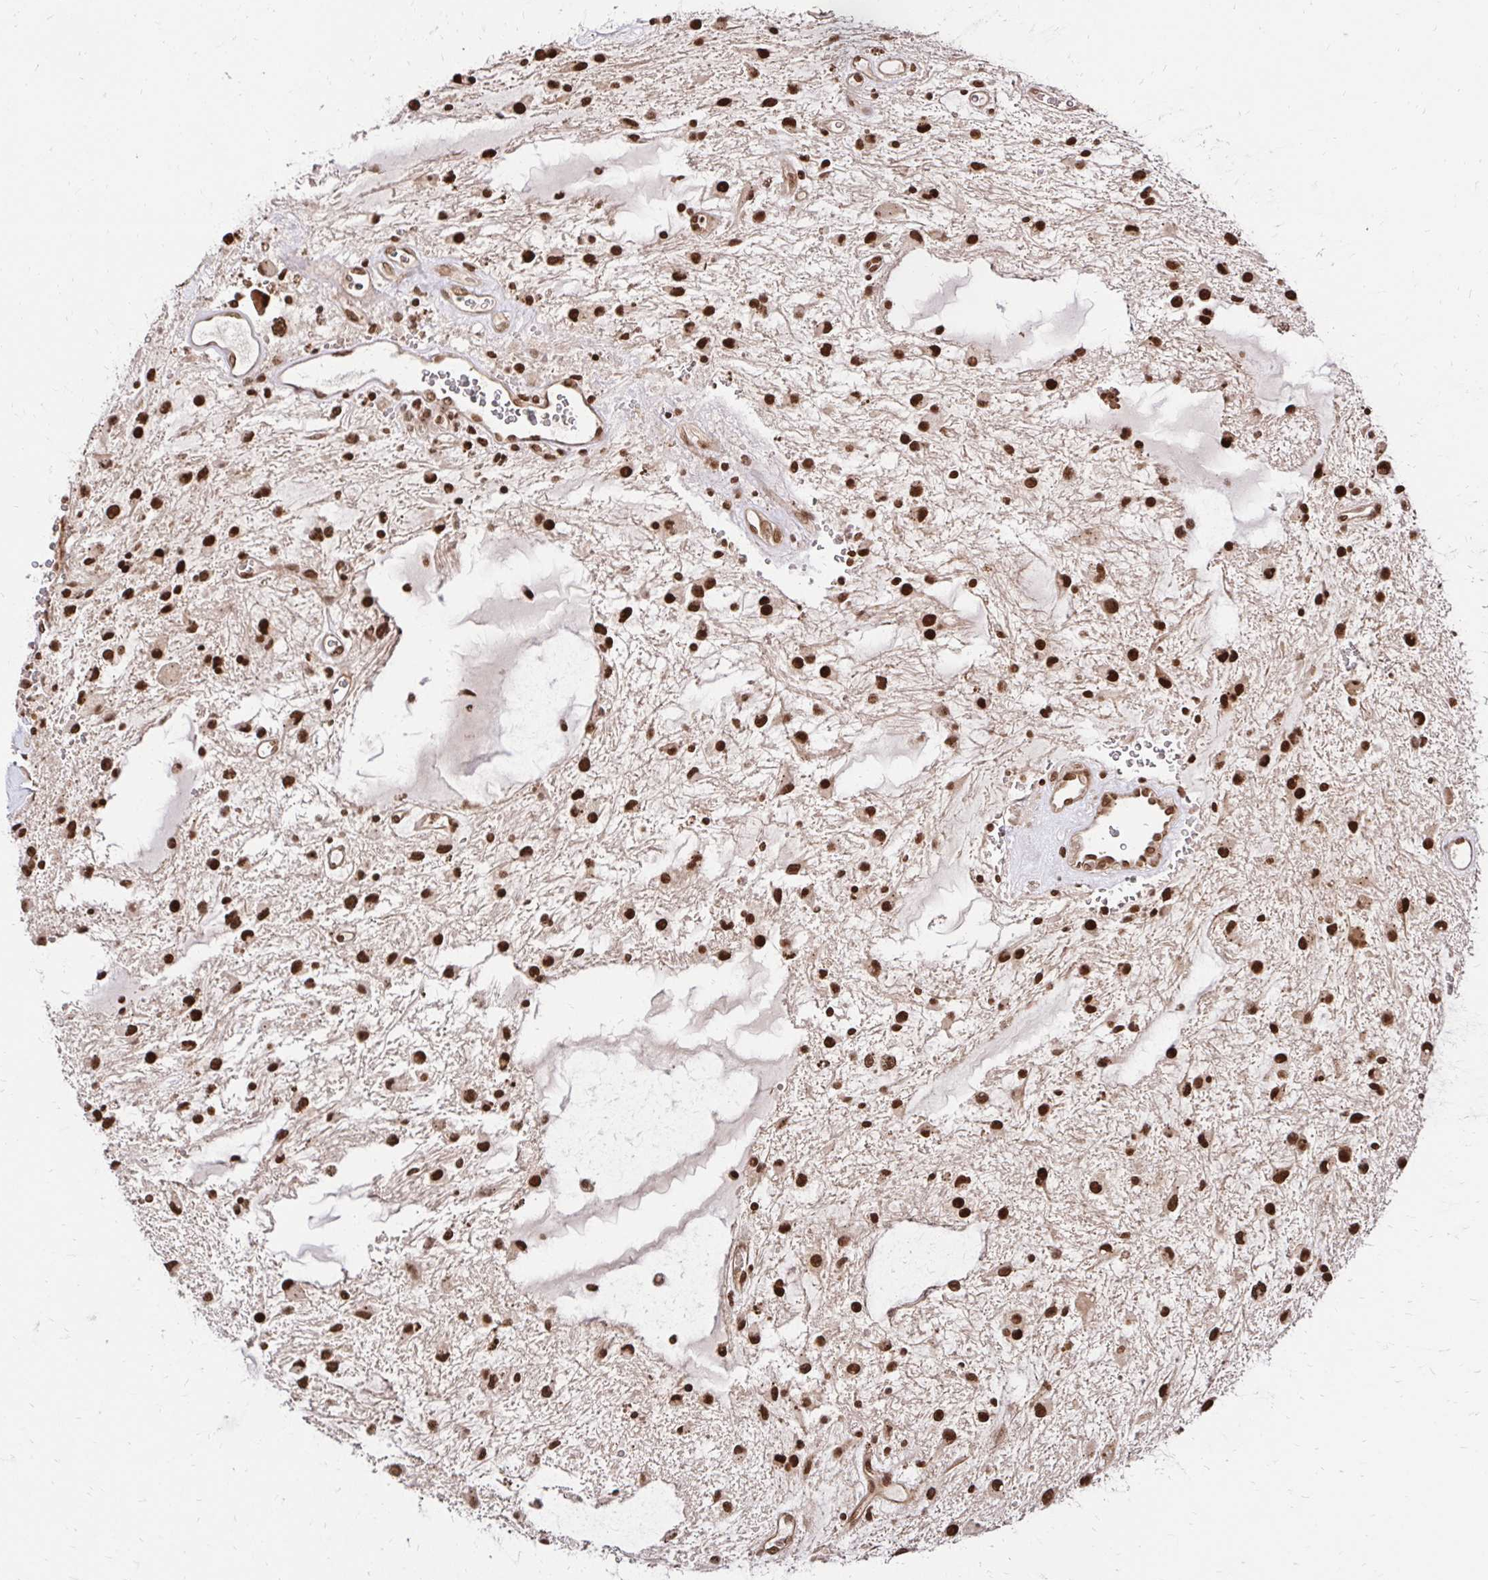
{"staining": {"intensity": "strong", "quantity": ">75%", "location": "nuclear"}, "tissue": "glioma", "cell_type": "Tumor cells", "image_type": "cancer", "snomed": [{"axis": "morphology", "description": "Glioma, malignant, Low grade"}, {"axis": "topography", "description": "Cerebellum"}], "caption": "Human malignant low-grade glioma stained with a brown dye displays strong nuclear positive staining in about >75% of tumor cells.", "gene": "GLYR1", "patient": {"sex": "female", "age": 14}}